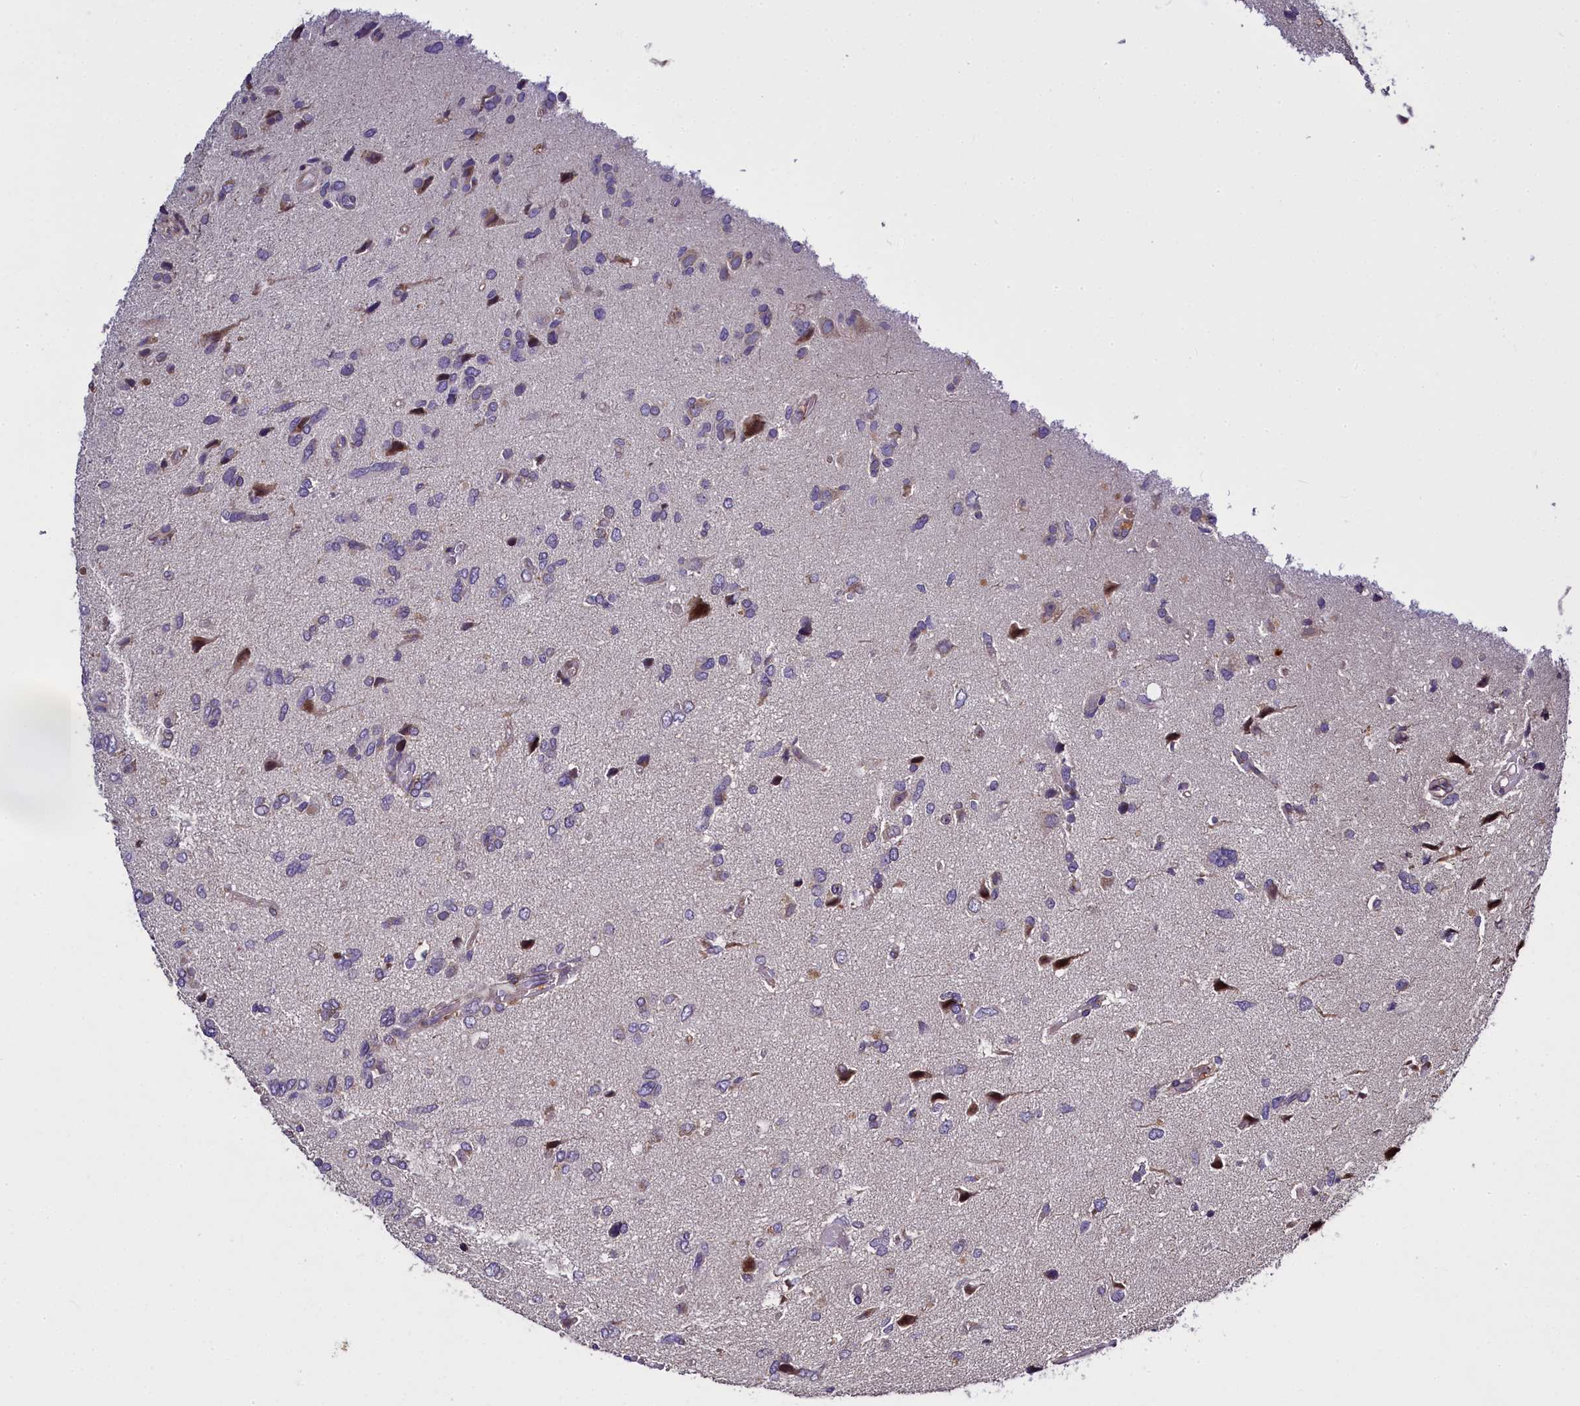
{"staining": {"intensity": "negative", "quantity": "none", "location": "none"}, "tissue": "glioma", "cell_type": "Tumor cells", "image_type": "cancer", "snomed": [{"axis": "morphology", "description": "Glioma, malignant, High grade"}, {"axis": "topography", "description": "Brain"}], "caption": "Tumor cells show no significant positivity in high-grade glioma (malignant).", "gene": "MRC2", "patient": {"sex": "female", "age": 59}}